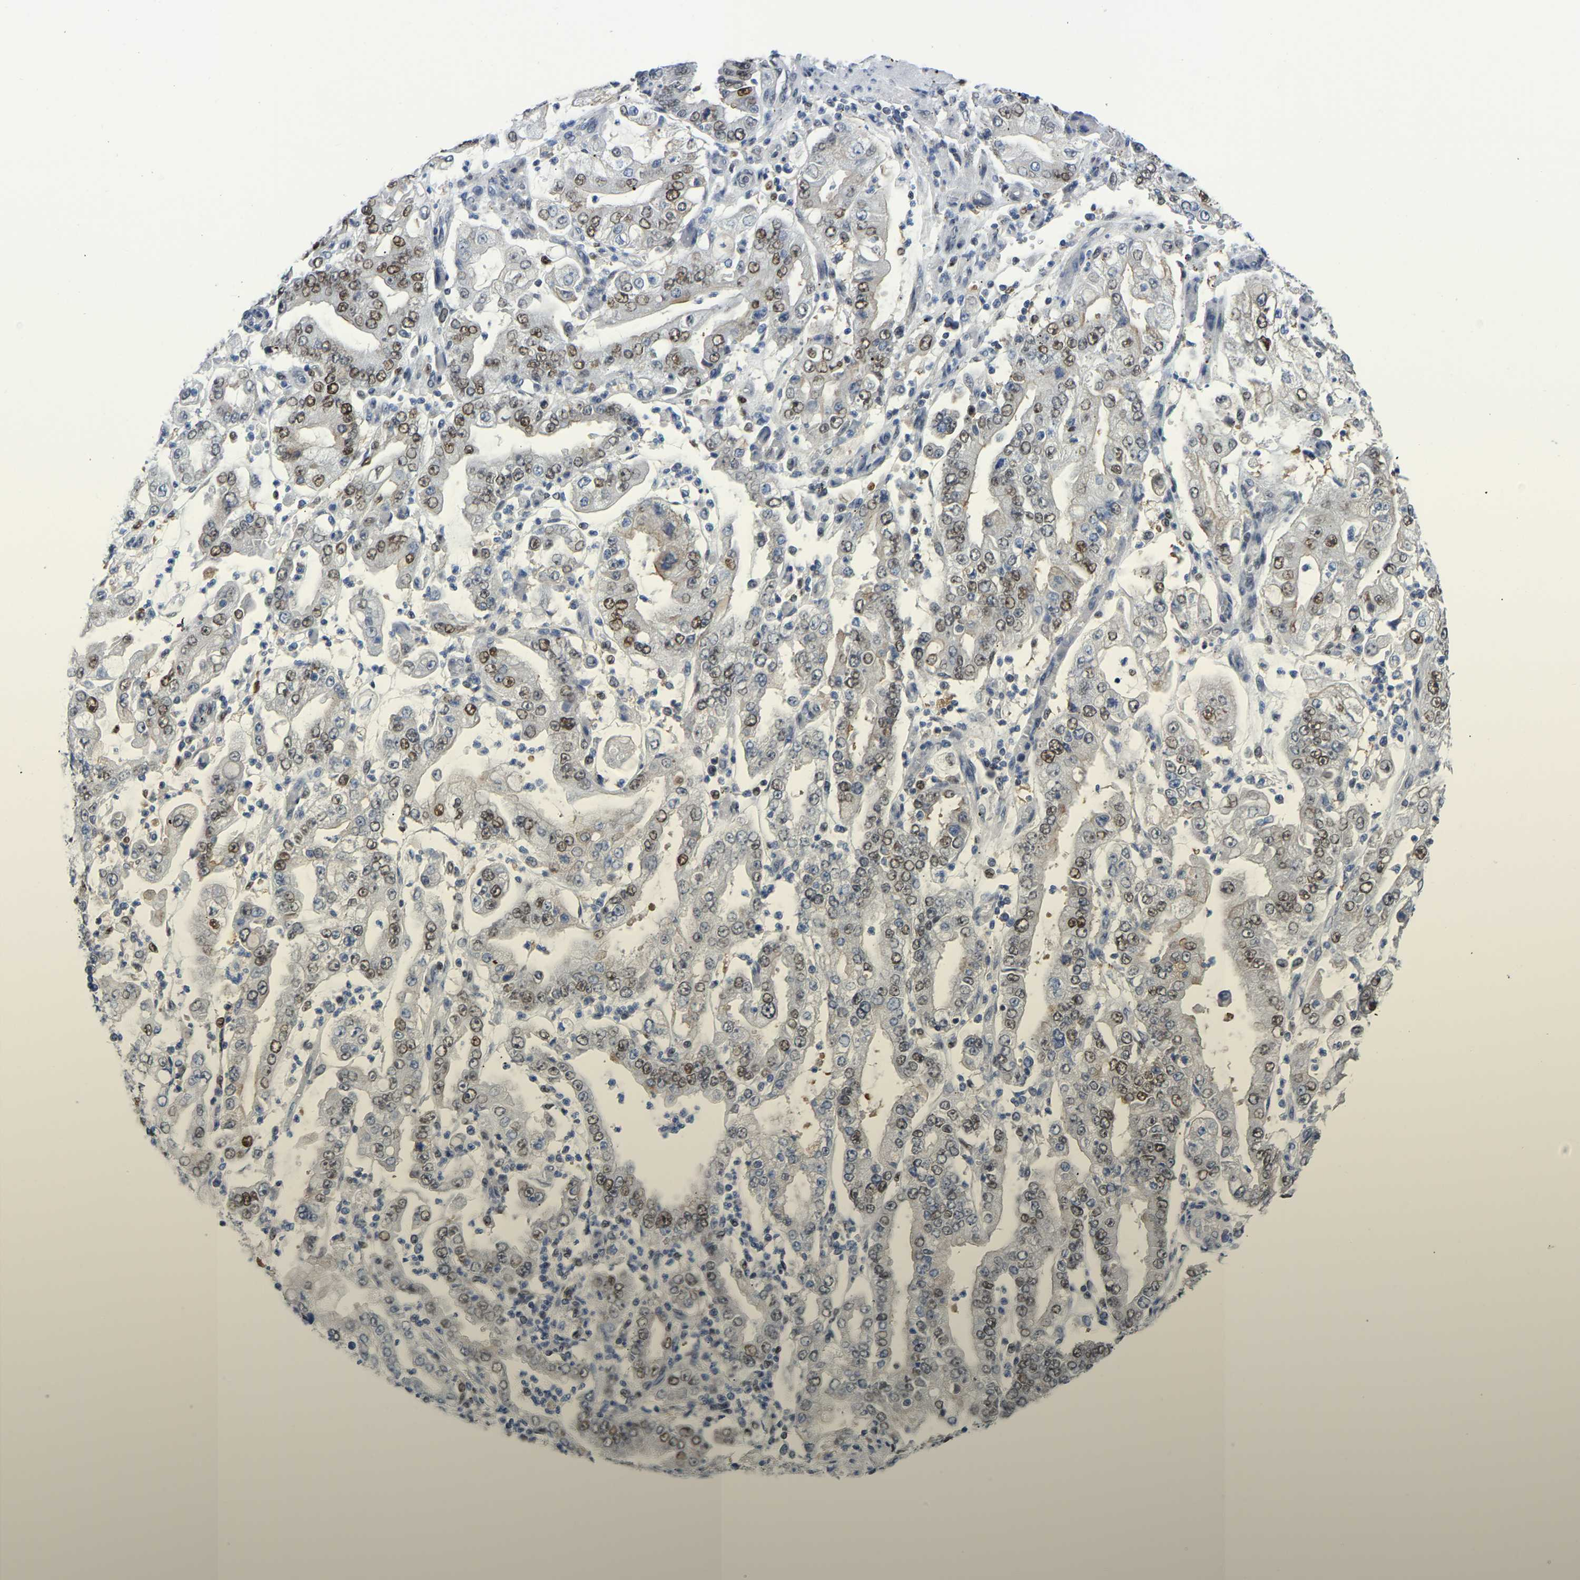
{"staining": {"intensity": "moderate", "quantity": "25%-75%", "location": "nuclear"}, "tissue": "stomach cancer", "cell_type": "Tumor cells", "image_type": "cancer", "snomed": [{"axis": "morphology", "description": "Adenocarcinoma, NOS"}, {"axis": "topography", "description": "Stomach"}], "caption": "There is medium levels of moderate nuclear positivity in tumor cells of stomach adenocarcinoma, as demonstrated by immunohistochemical staining (brown color).", "gene": "KLRG2", "patient": {"sex": "male", "age": 76}}